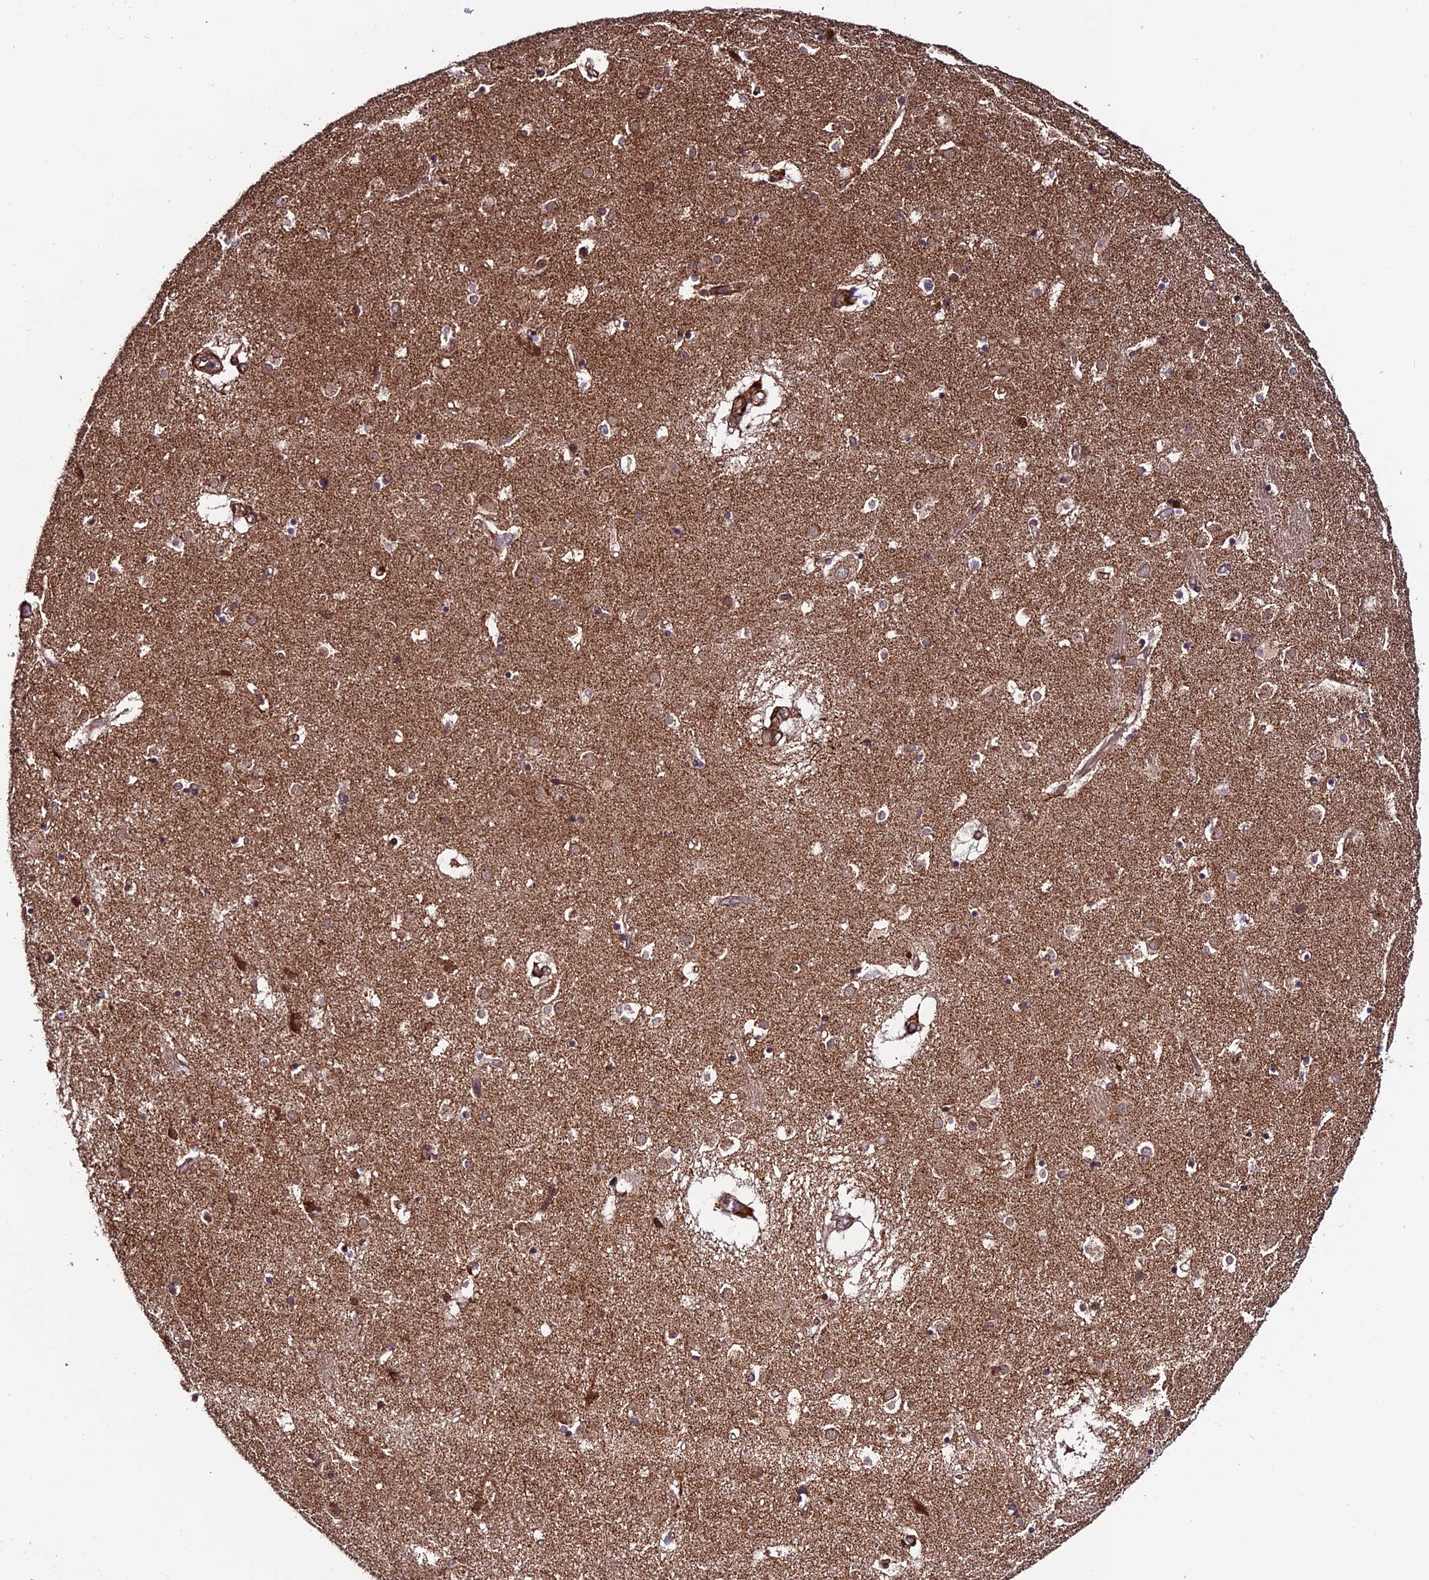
{"staining": {"intensity": "negative", "quantity": "none", "location": "none"}, "tissue": "caudate", "cell_type": "Glial cells", "image_type": "normal", "snomed": [{"axis": "morphology", "description": "Normal tissue, NOS"}, {"axis": "topography", "description": "Lateral ventricle wall"}], "caption": "This is an immunohistochemistry (IHC) micrograph of normal human caudate. There is no expression in glial cells.", "gene": "TNIP3", "patient": {"sex": "male", "age": 70}}